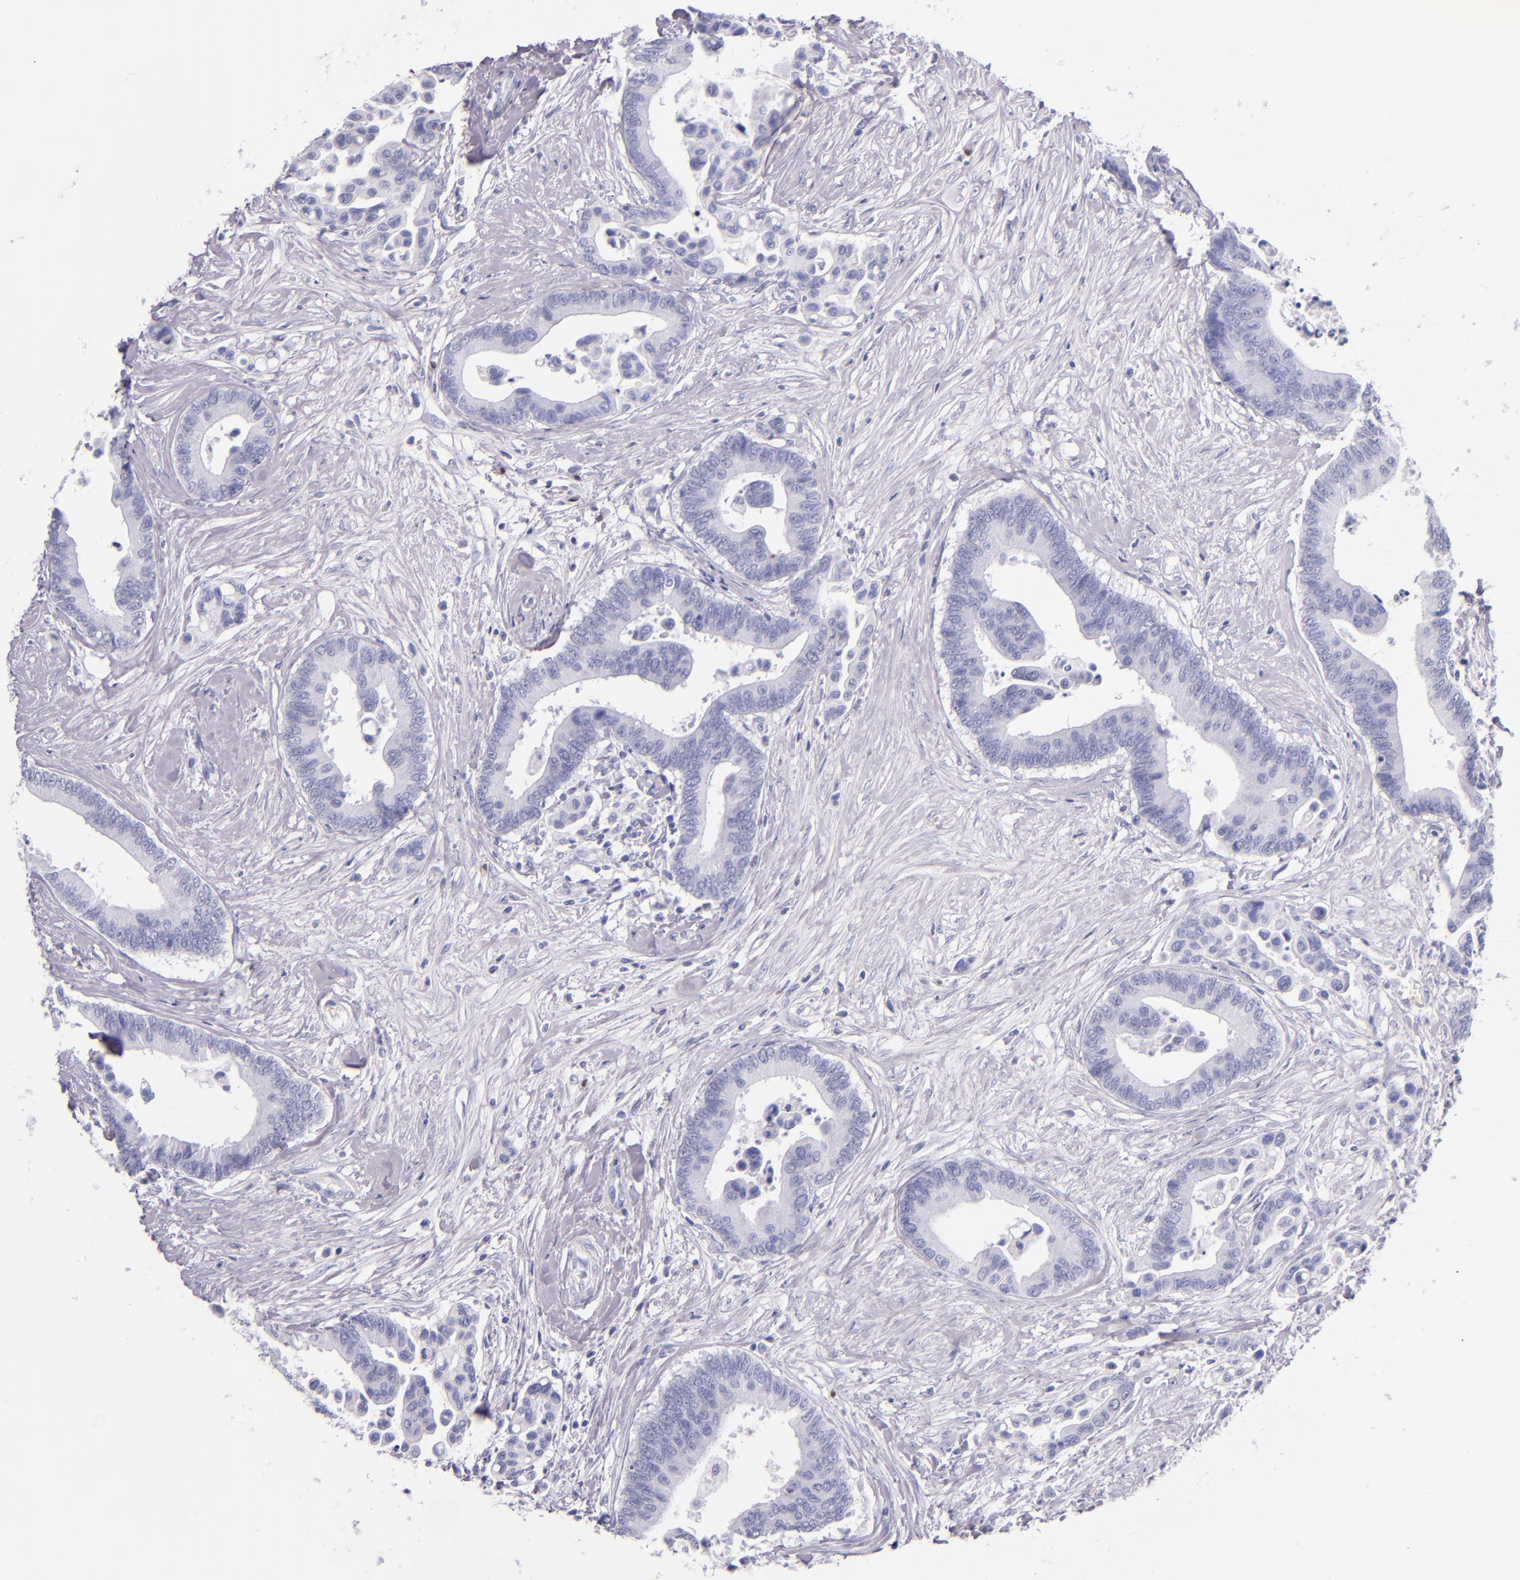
{"staining": {"intensity": "negative", "quantity": "none", "location": "none"}, "tissue": "colorectal cancer", "cell_type": "Tumor cells", "image_type": "cancer", "snomed": [{"axis": "morphology", "description": "Adenocarcinoma, NOS"}, {"axis": "topography", "description": "Colon"}], "caption": "Photomicrograph shows no significant protein expression in tumor cells of adenocarcinoma (colorectal).", "gene": "IRF4", "patient": {"sex": "male", "age": 82}}